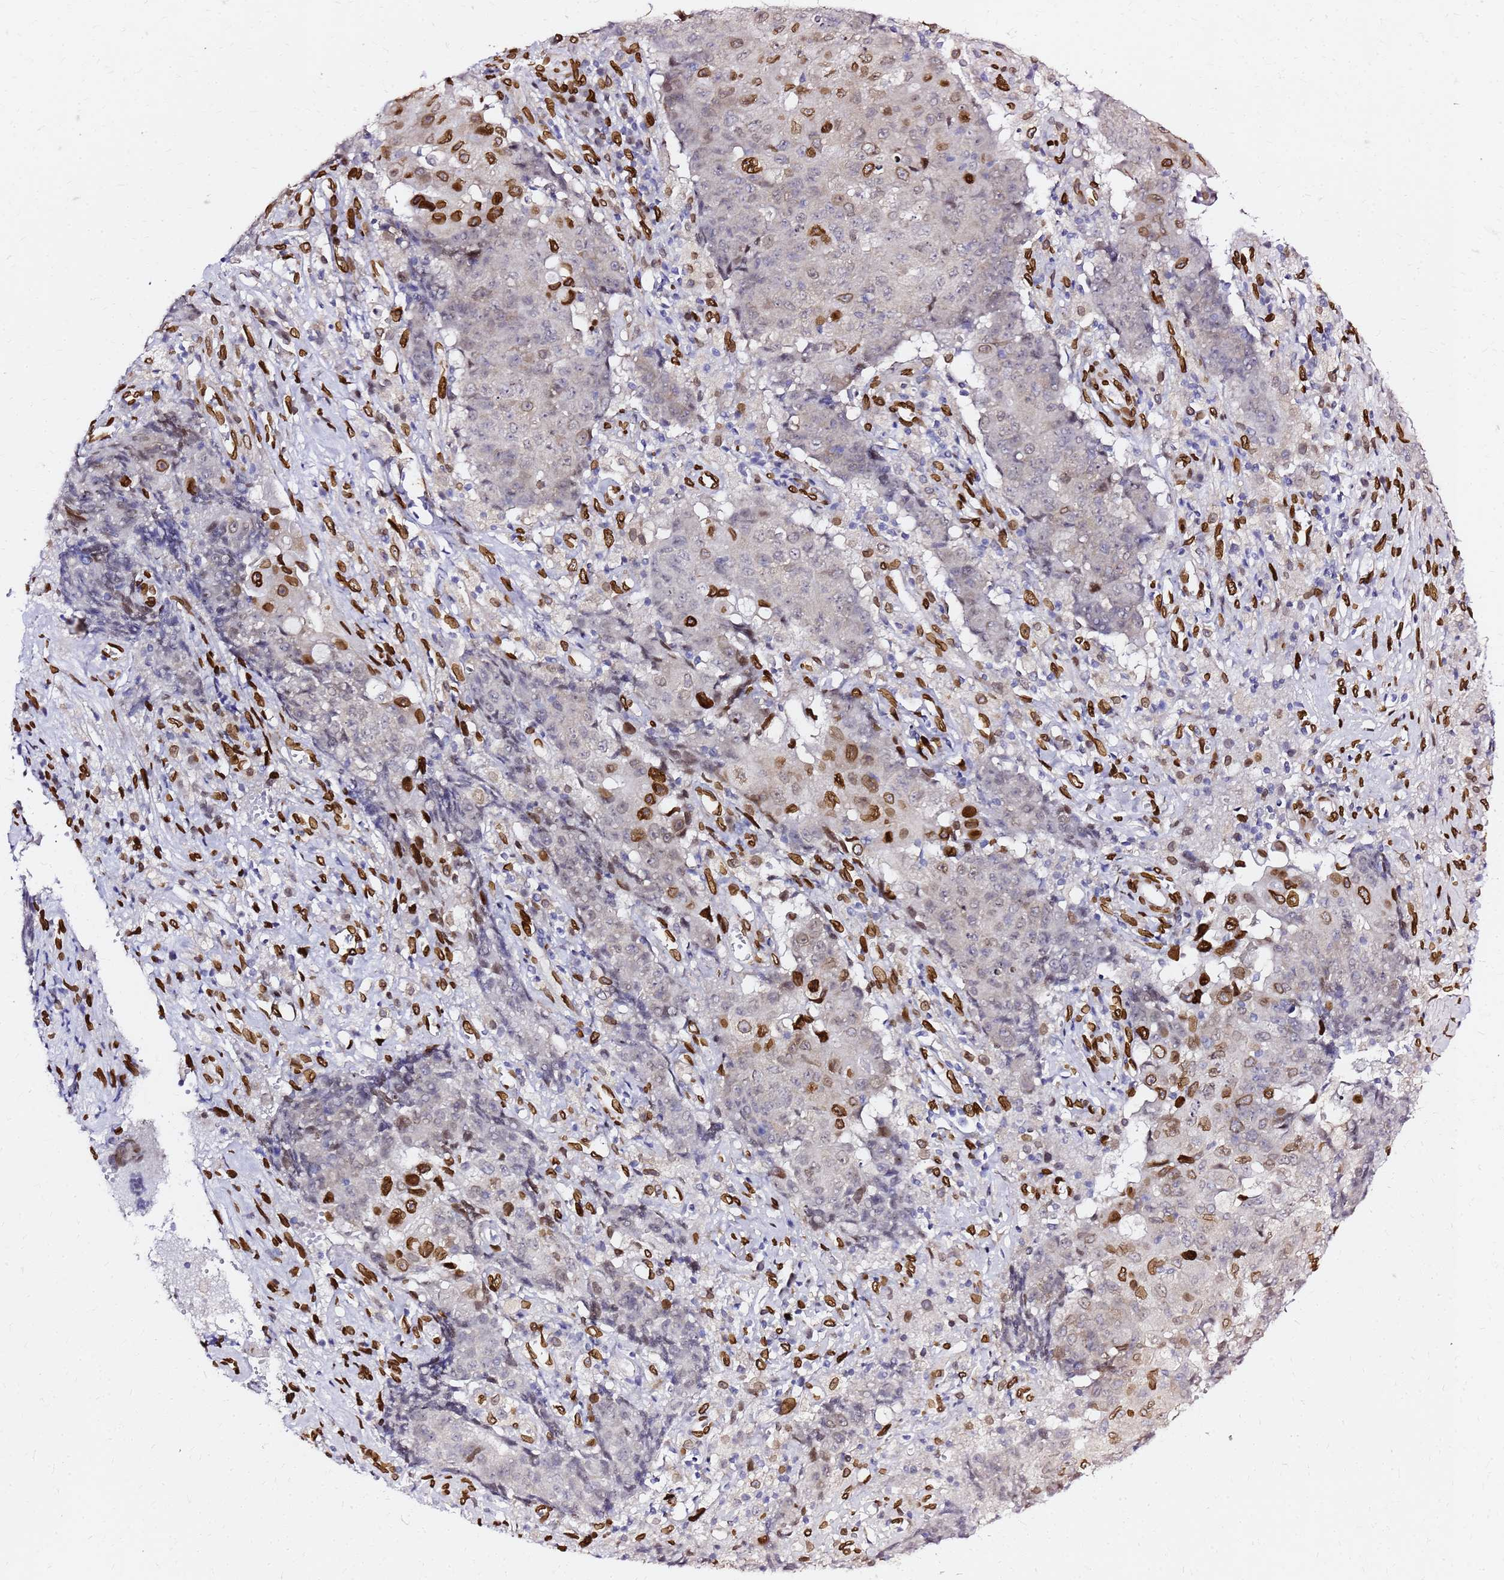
{"staining": {"intensity": "strong", "quantity": "<25%", "location": "cytoplasmic/membranous,nuclear"}, "tissue": "ovarian cancer", "cell_type": "Tumor cells", "image_type": "cancer", "snomed": [{"axis": "morphology", "description": "Carcinoma, endometroid"}, {"axis": "topography", "description": "Ovary"}], "caption": "About <25% of tumor cells in endometroid carcinoma (ovarian) show strong cytoplasmic/membranous and nuclear protein staining as visualized by brown immunohistochemical staining.", "gene": "C6orf141", "patient": {"sex": "female", "age": 42}}